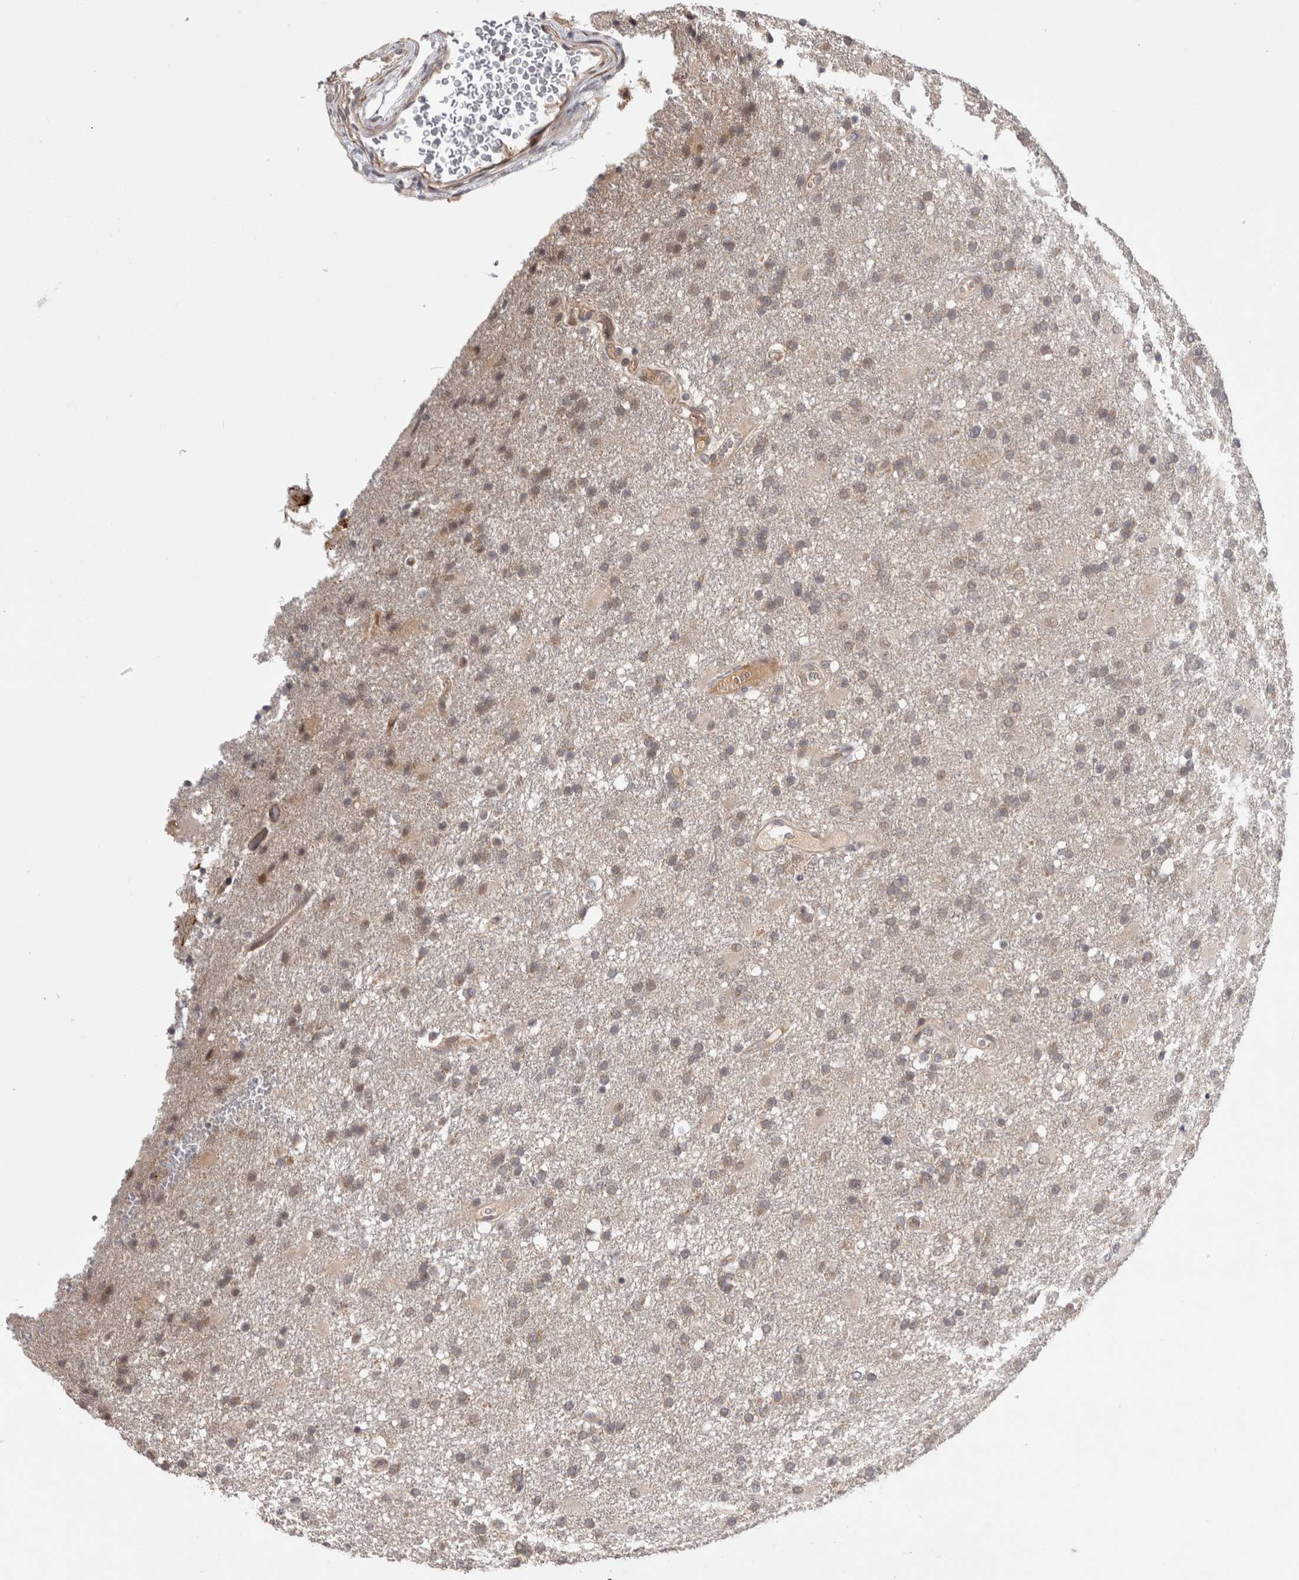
{"staining": {"intensity": "weak", "quantity": "25%-75%", "location": "cytoplasmic/membranous"}, "tissue": "glioma", "cell_type": "Tumor cells", "image_type": "cancer", "snomed": [{"axis": "morphology", "description": "Glioma, malignant, High grade"}, {"axis": "topography", "description": "Brain"}], "caption": "Immunohistochemistry (IHC) photomicrograph of human glioma stained for a protein (brown), which shows low levels of weak cytoplasmic/membranous positivity in approximately 25%-75% of tumor cells.", "gene": "ZNF318", "patient": {"sex": "male", "age": 72}}